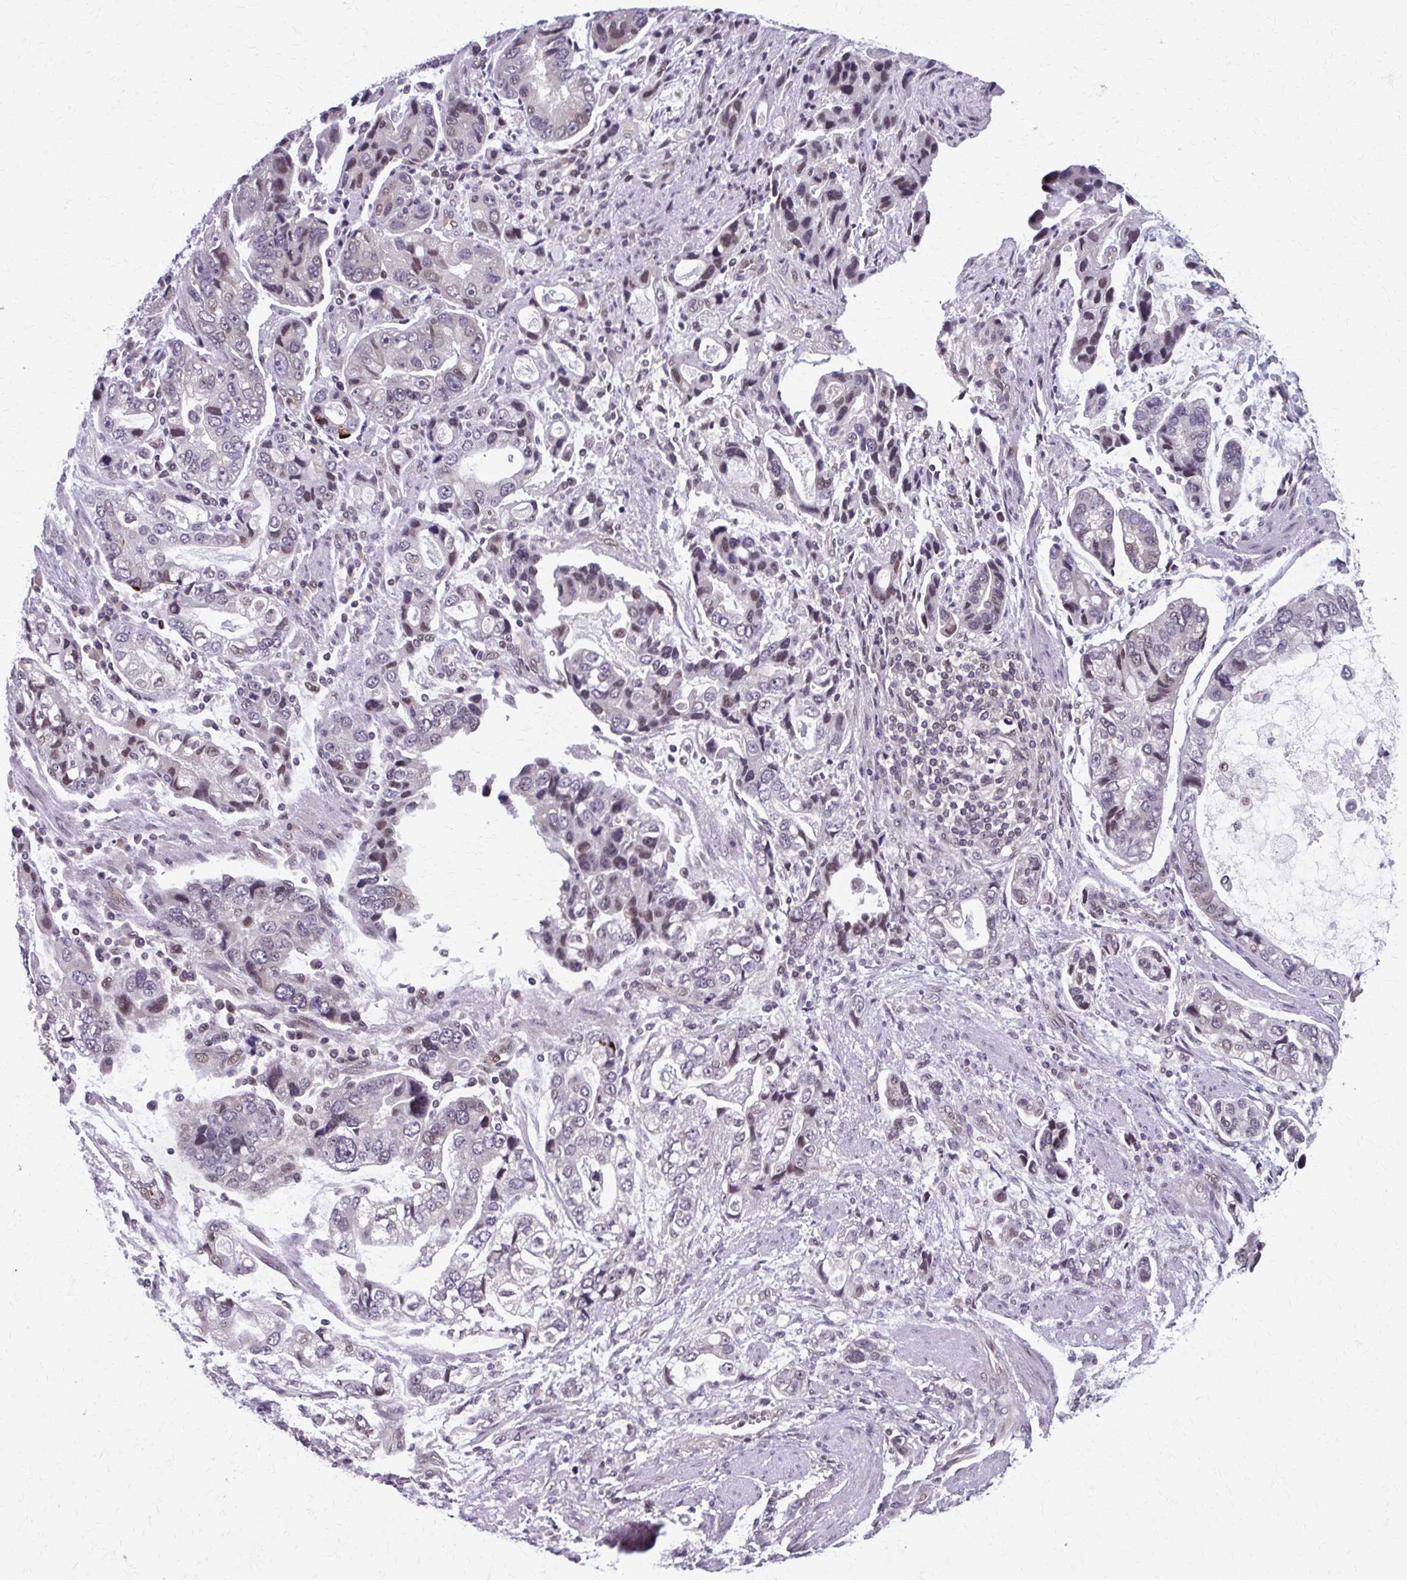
{"staining": {"intensity": "weak", "quantity": "25%-75%", "location": "nuclear"}, "tissue": "stomach cancer", "cell_type": "Tumor cells", "image_type": "cancer", "snomed": [{"axis": "morphology", "description": "Adenocarcinoma, NOS"}, {"axis": "topography", "description": "Stomach, lower"}], "caption": "A brown stain labels weak nuclear expression of a protein in stomach cancer (adenocarcinoma) tumor cells.", "gene": "SETBP1", "patient": {"sex": "female", "age": 93}}